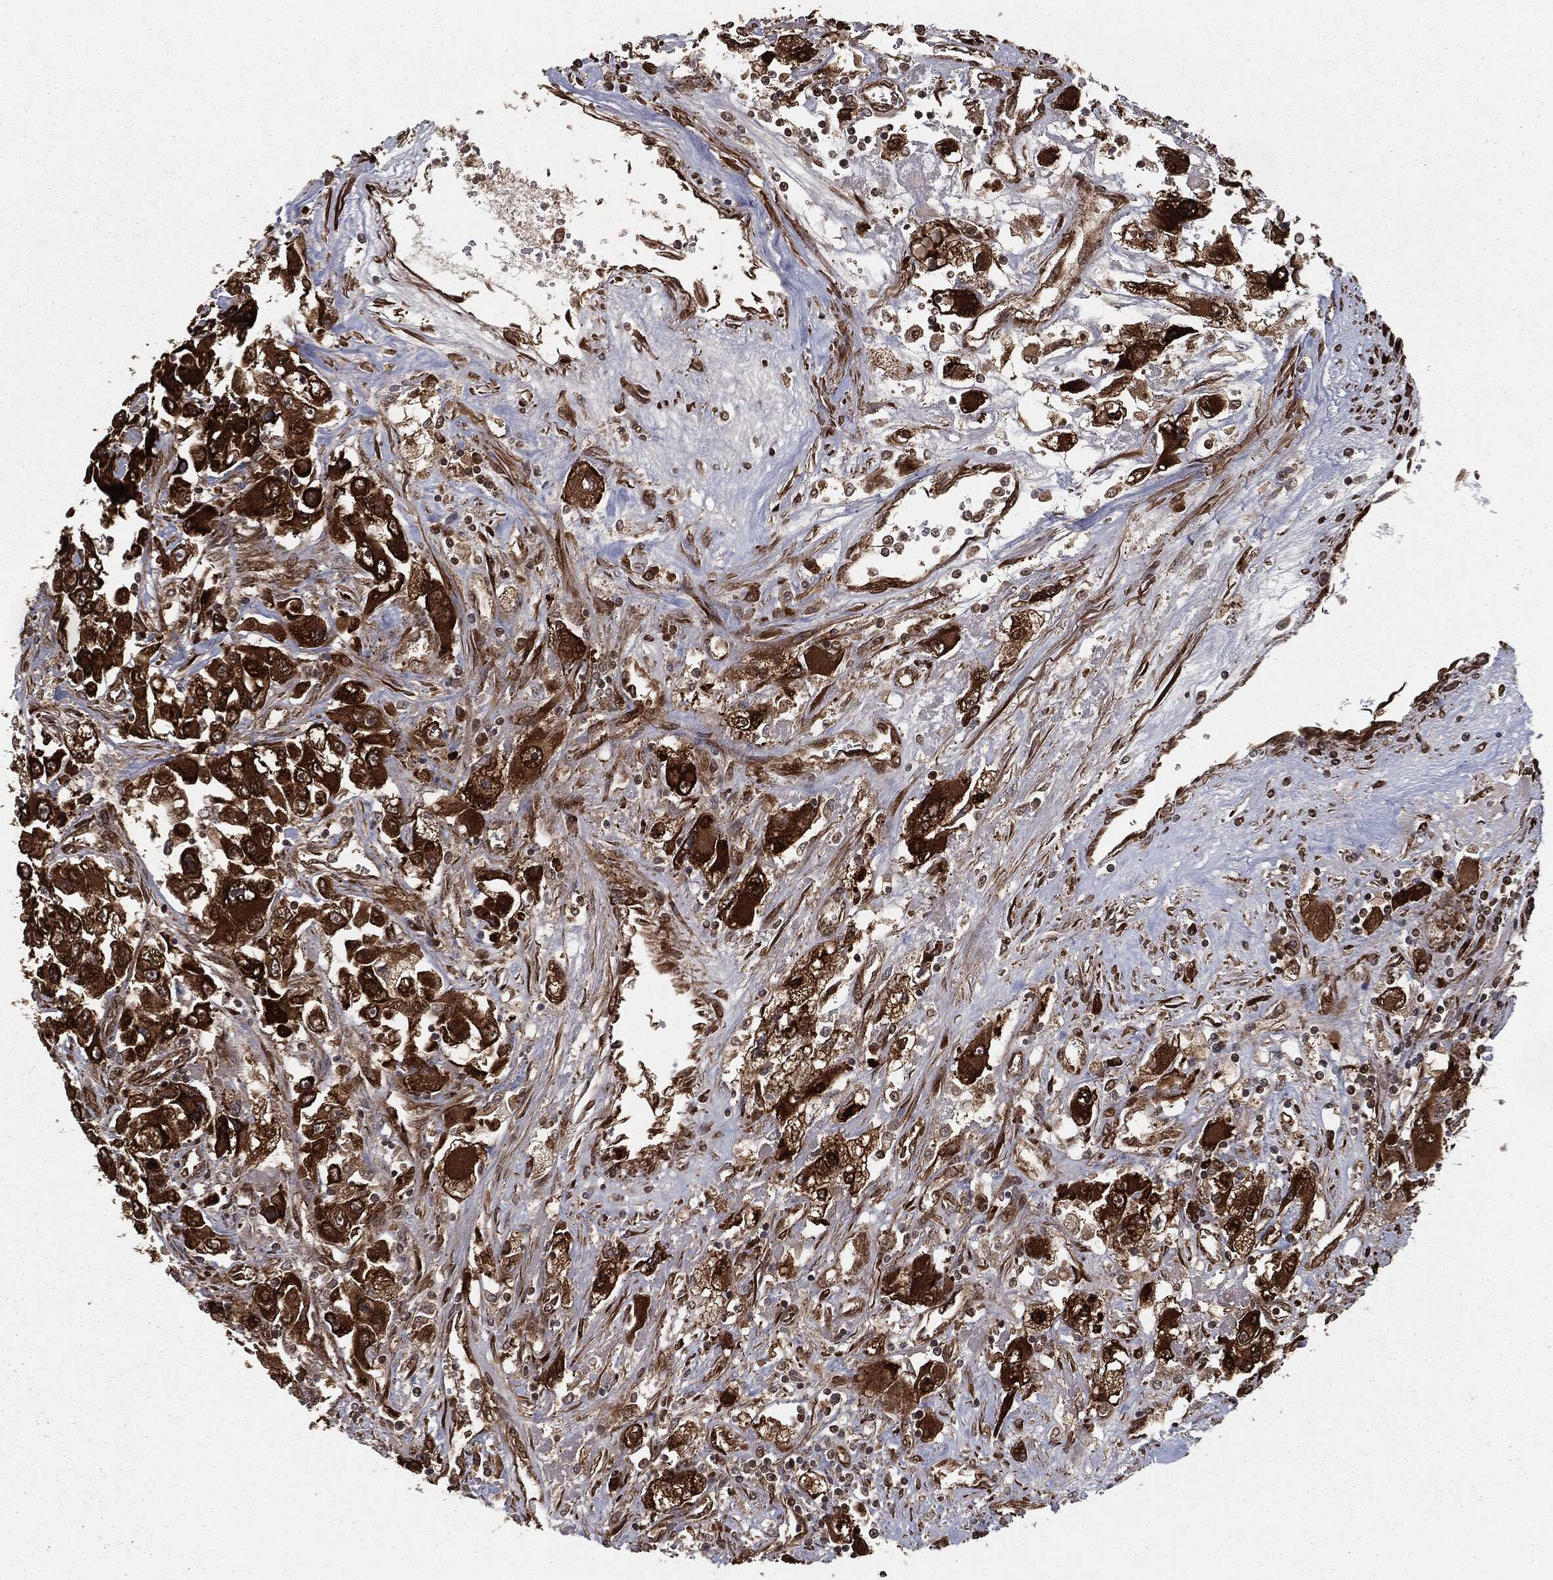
{"staining": {"intensity": "strong", "quantity": ">75%", "location": "cytoplasmic/membranous,nuclear"}, "tissue": "renal cancer", "cell_type": "Tumor cells", "image_type": "cancer", "snomed": [{"axis": "morphology", "description": "Adenocarcinoma, NOS"}, {"axis": "topography", "description": "Kidney"}], "caption": "Renal adenocarcinoma stained with DAB (3,3'-diaminobenzidine) IHC displays high levels of strong cytoplasmic/membranous and nuclear positivity in approximately >75% of tumor cells.", "gene": "RANBP9", "patient": {"sex": "female", "age": 52}}